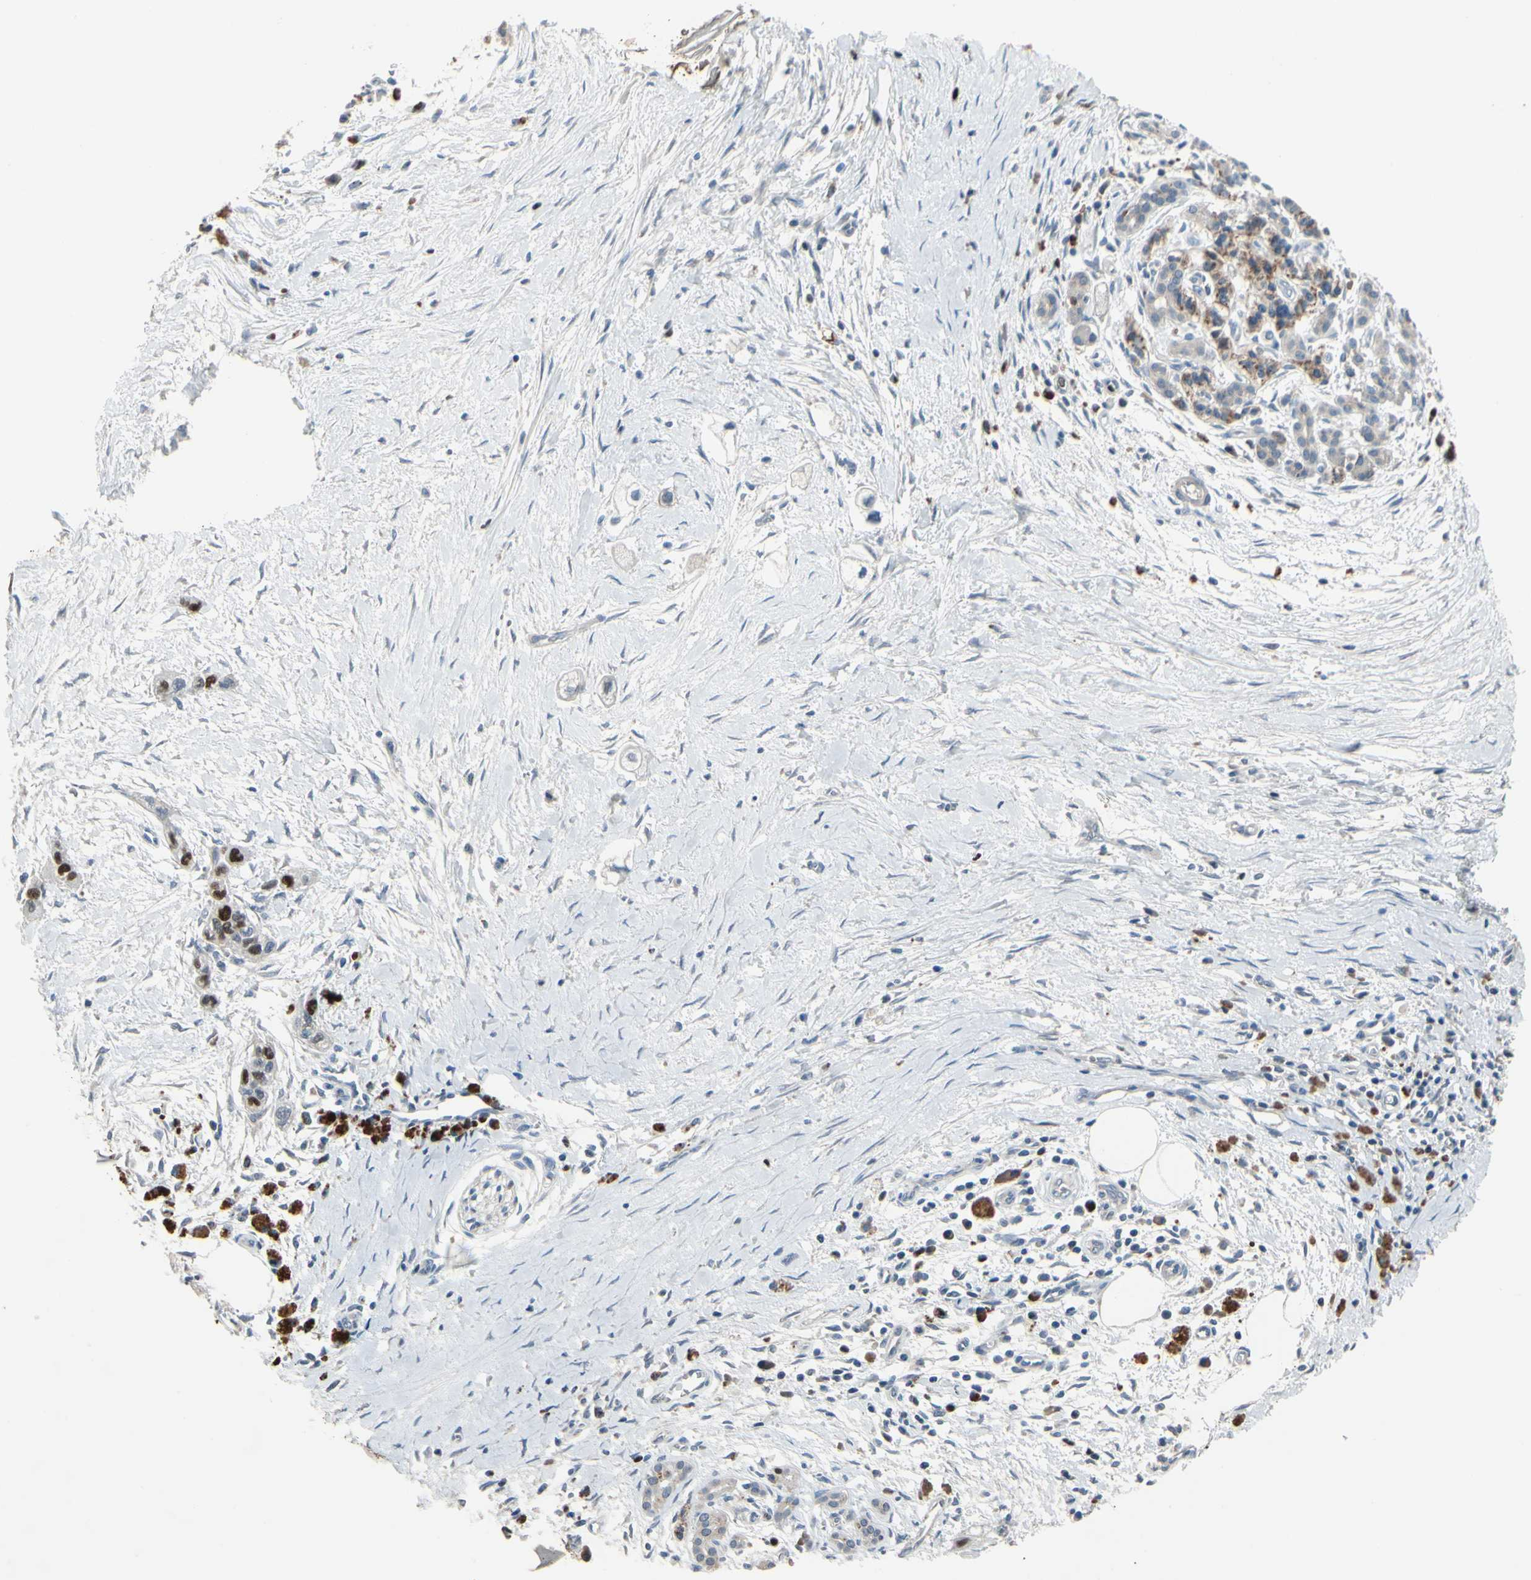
{"staining": {"intensity": "strong", "quantity": "25%-75%", "location": "nuclear"}, "tissue": "pancreatic cancer", "cell_type": "Tumor cells", "image_type": "cancer", "snomed": [{"axis": "morphology", "description": "Adenocarcinoma, NOS"}, {"axis": "topography", "description": "Pancreas"}], "caption": "Immunohistochemical staining of pancreatic adenocarcinoma shows high levels of strong nuclear positivity in approximately 25%-75% of tumor cells.", "gene": "ZKSCAN4", "patient": {"sex": "male", "age": 74}}